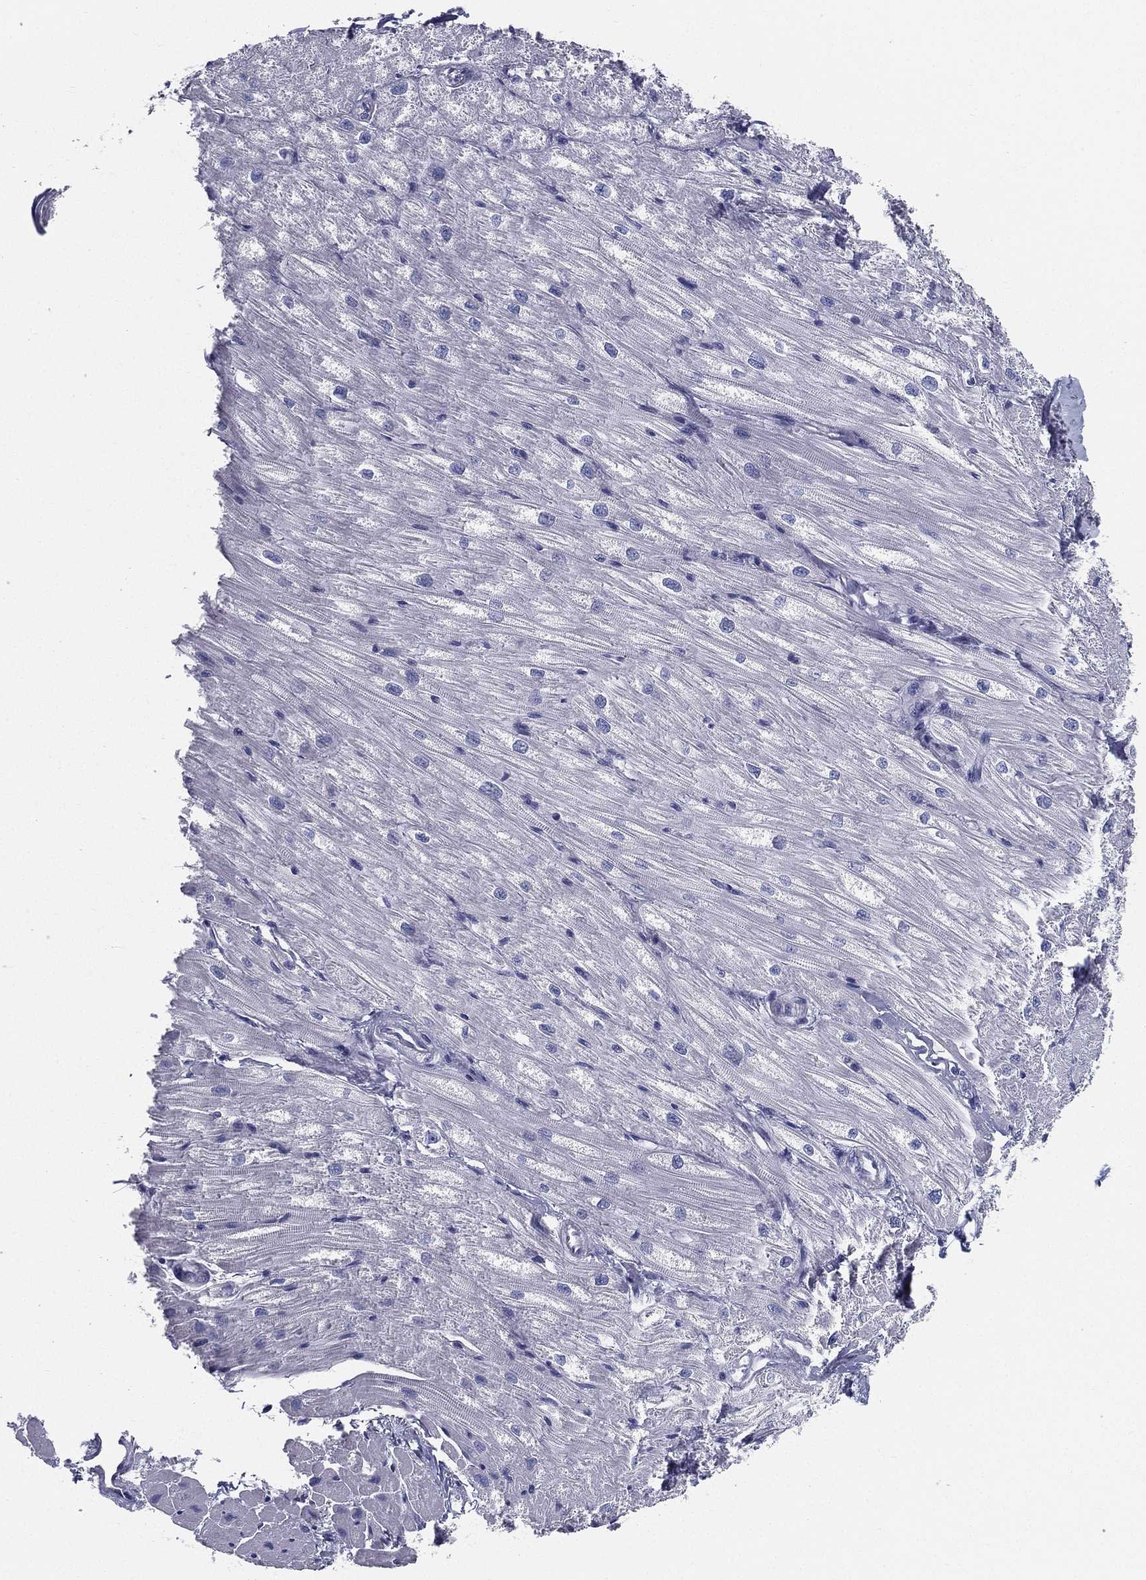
{"staining": {"intensity": "negative", "quantity": "none", "location": "none"}, "tissue": "heart muscle", "cell_type": "Cardiomyocytes", "image_type": "normal", "snomed": [{"axis": "morphology", "description": "Normal tissue, NOS"}, {"axis": "topography", "description": "Heart"}], "caption": "Immunohistochemistry micrograph of unremarkable heart muscle: heart muscle stained with DAB (3,3'-diaminobenzidine) exhibits no significant protein positivity in cardiomyocytes. Brightfield microscopy of IHC stained with DAB (3,3'-diaminobenzidine) (brown) and hematoxylin (blue), captured at high magnification.", "gene": "STS", "patient": {"sex": "male", "age": 57}}